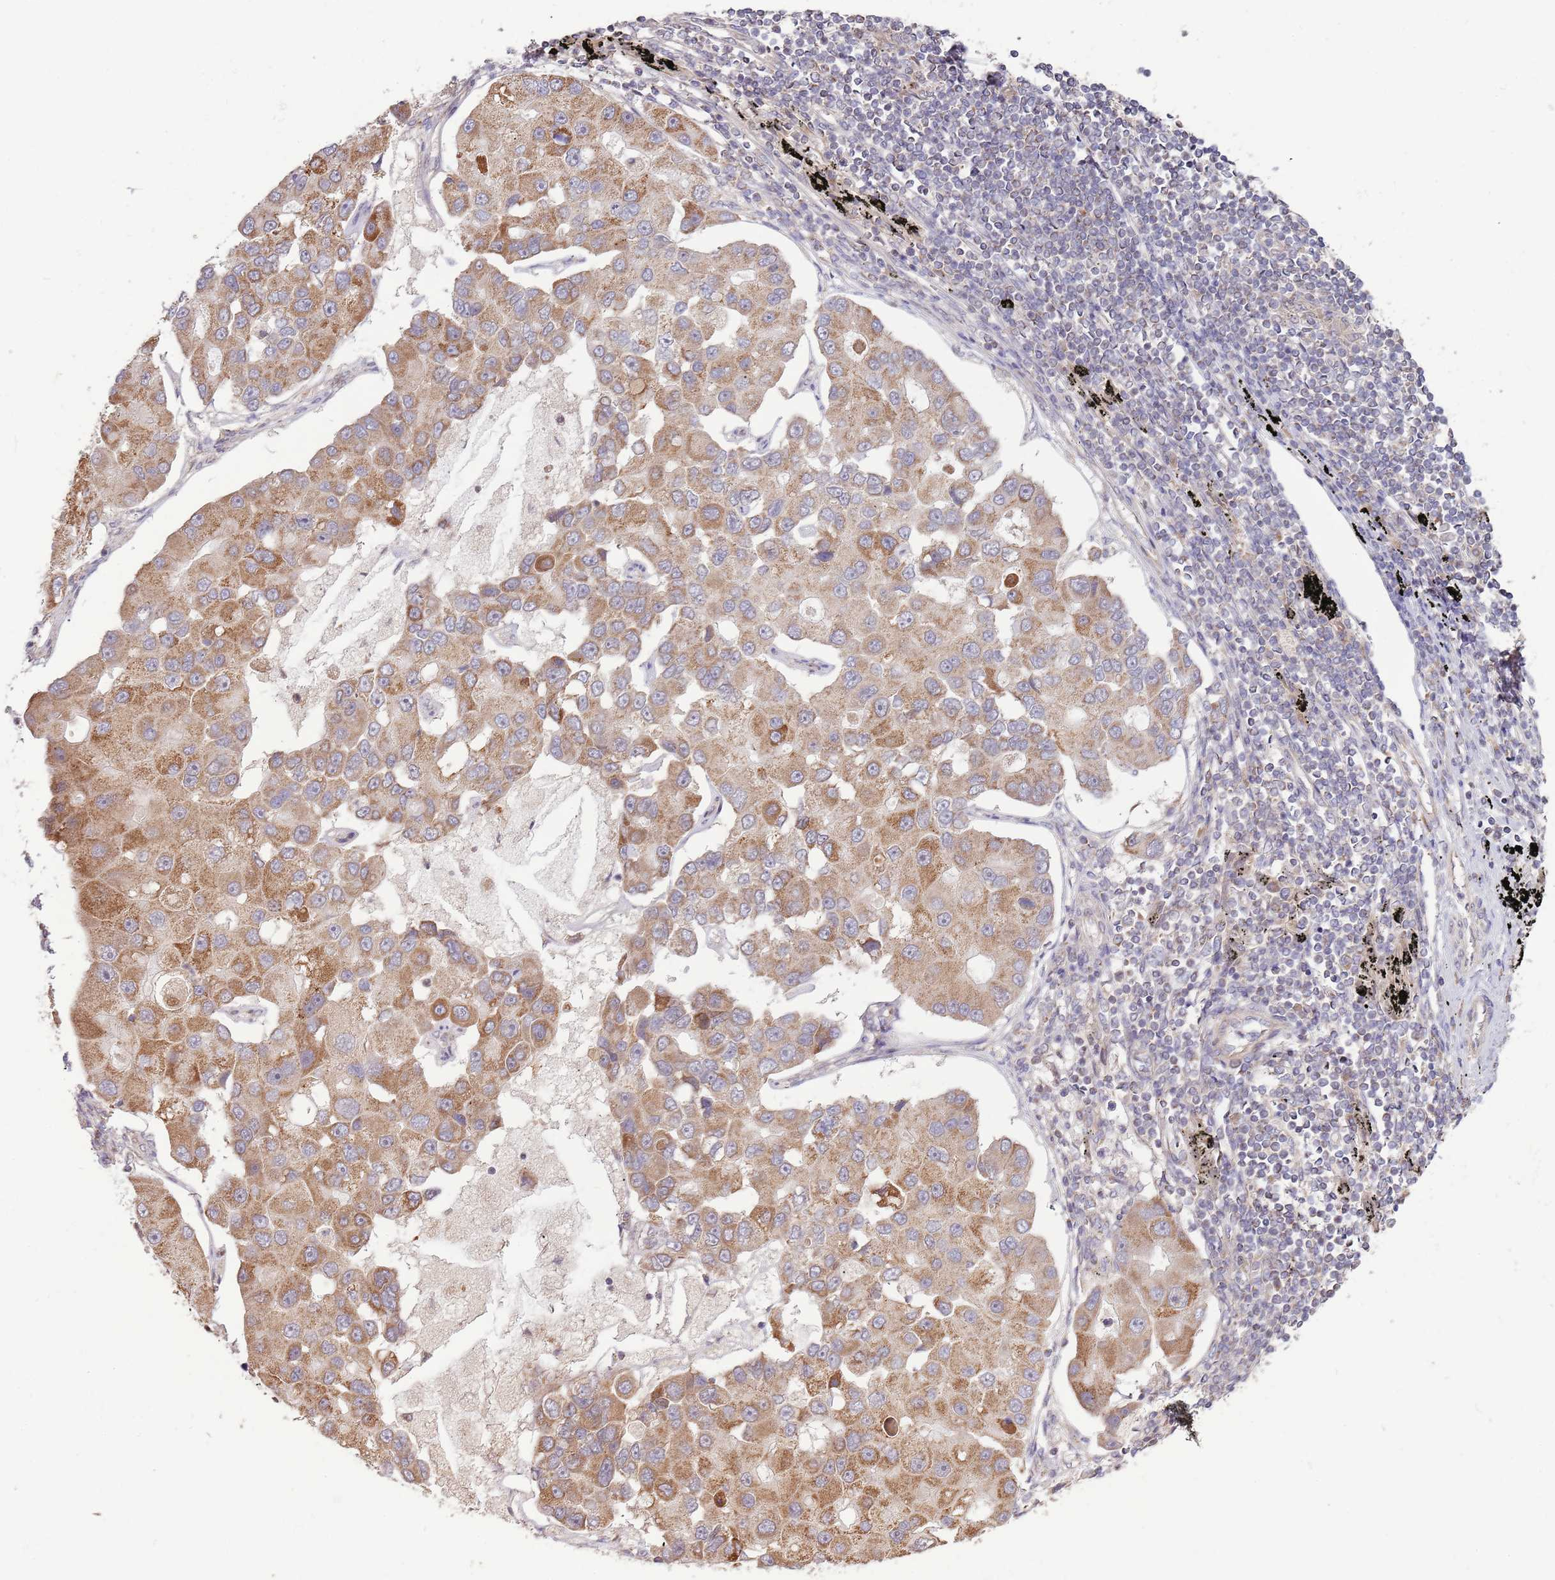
{"staining": {"intensity": "moderate", "quantity": ">75%", "location": "cytoplasmic/membranous"}, "tissue": "lung cancer", "cell_type": "Tumor cells", "image_type": "cancer", "snomed": [{"axis": "morphology", "description": "Adenocarcinoma, NOS"}, {"axis": "topography", "description": "Lung"}], "caption": "Protein expression analysis of human lung cancer reveals moderate cytoplasmic/membranous staining in about >75% of tumor cells.", "gene": "RNF181", "patient": {"sex": "female", "age": 54}}